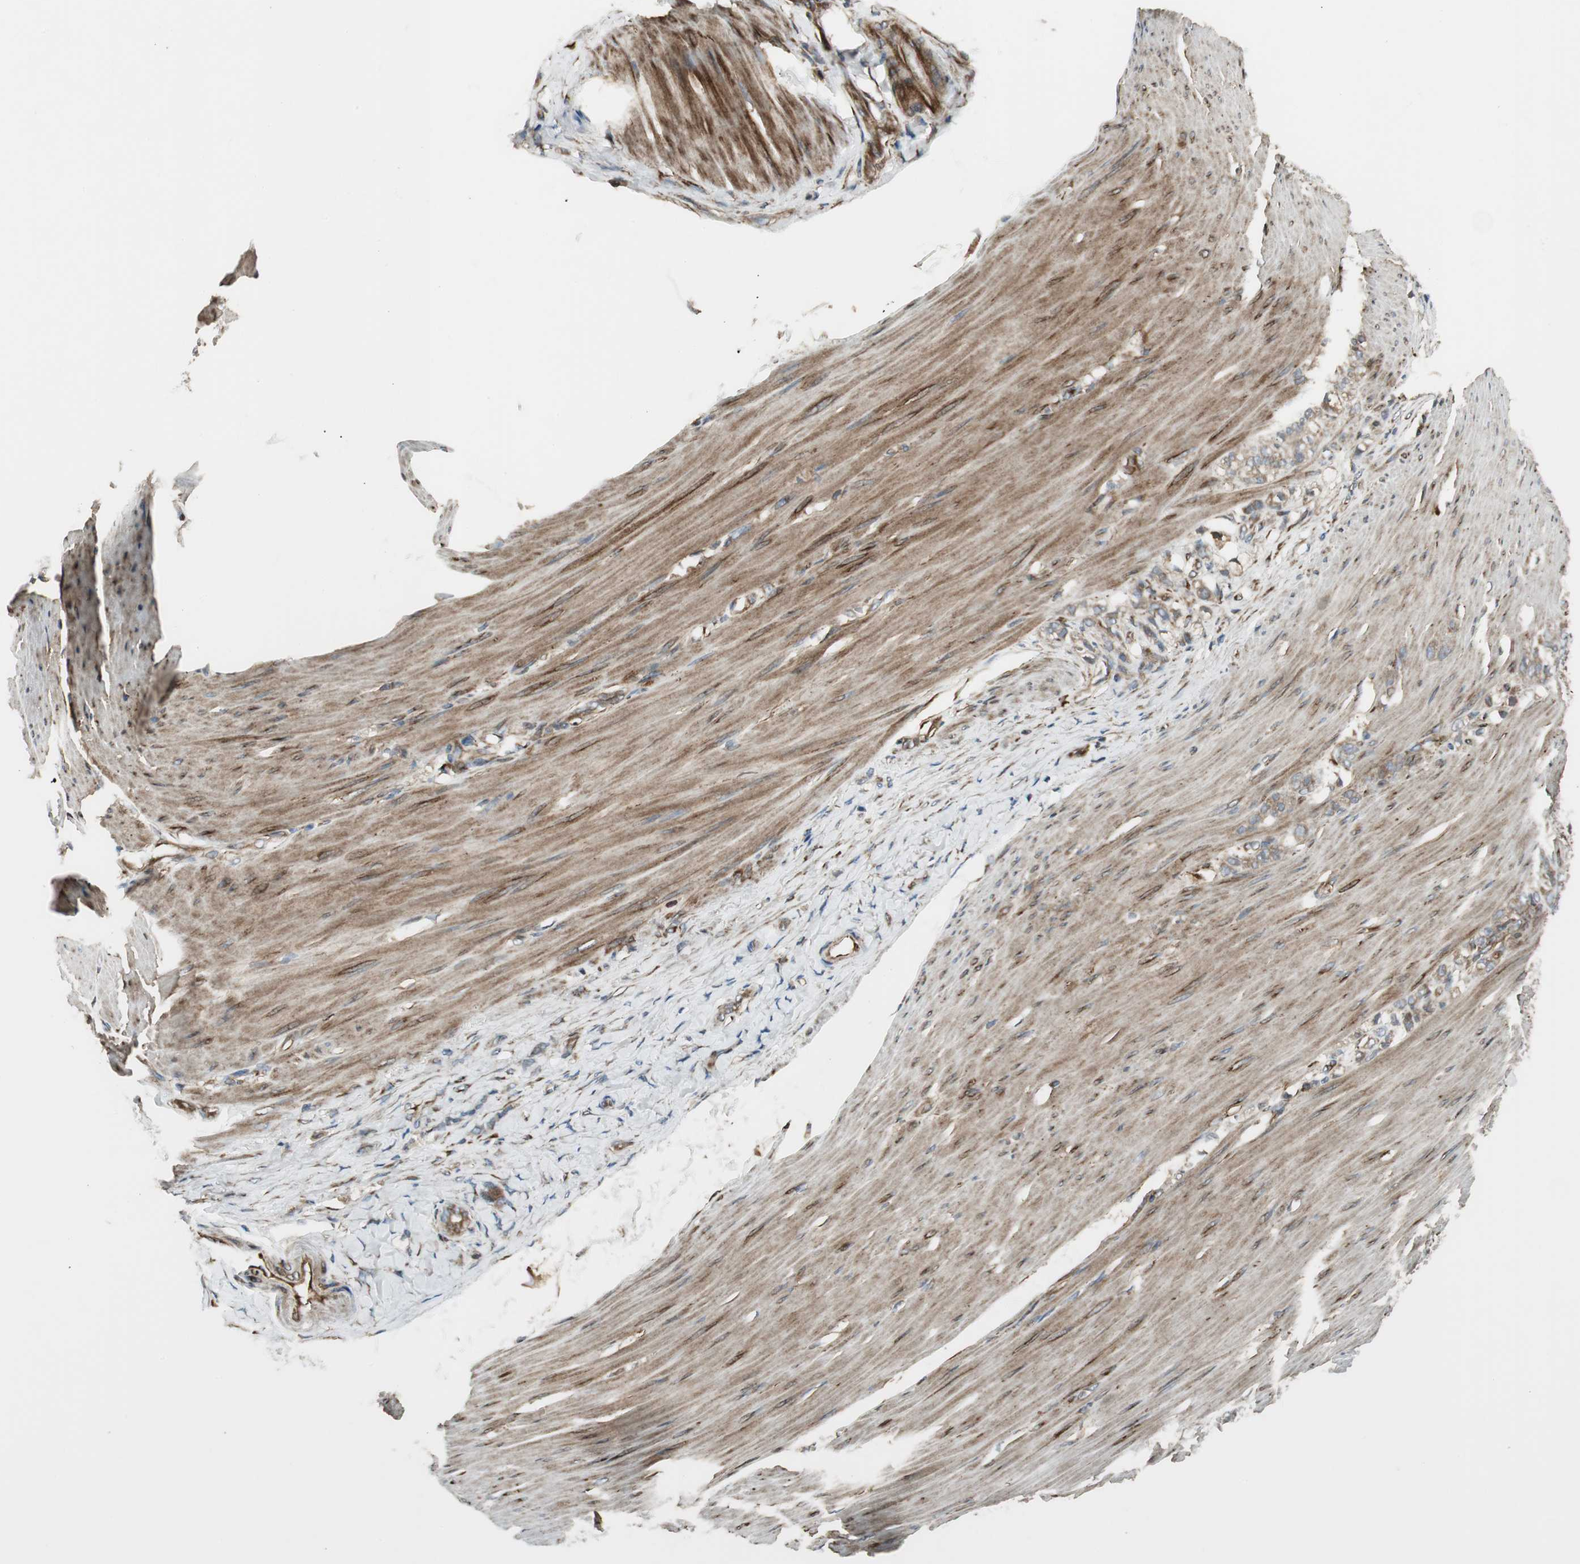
{"staining": {"intensity": "moderate", "quantity": ">75%", "location": "cytoplasmic/membranous"}, "tissue": "stomach cancer", "cell_type": "Tumor cells", "image_type": "cancer", "snomed": [{"axis": "morphology", "description": "Adenocarcinoma, NOS"}, {"axis": "topography", "description": "Stomach"}], "caption": "IHC (DAB) staining of human stomach cancer reveals moderate cytoplasmic/membranous protein expression in about >75% of tumor cells. (DAB IHC, brown staining for protein, blue staining for nuclei).", "gene": "PRKG1", "patient": {"sex": "male", "age": 82}}